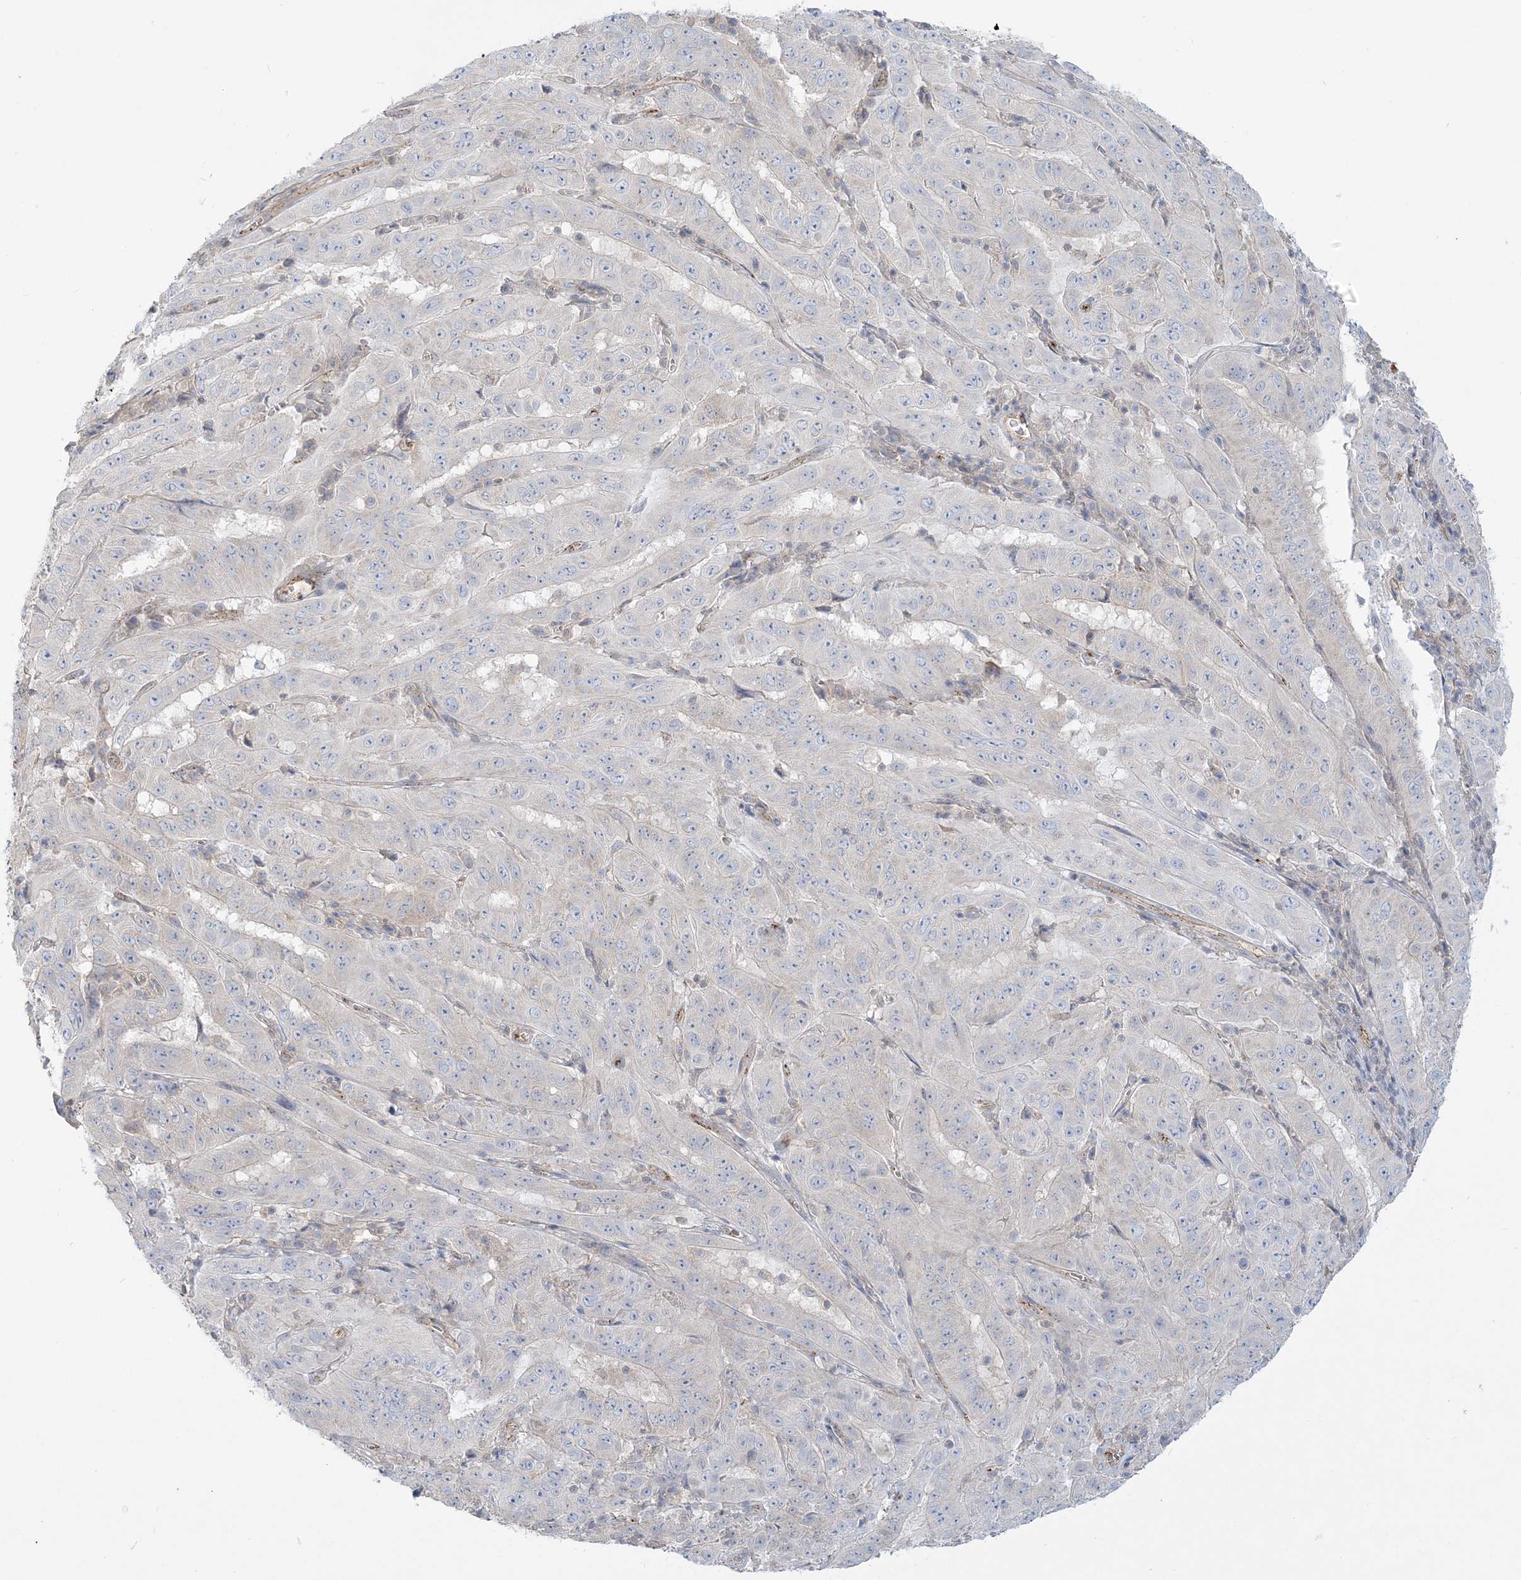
{"staining": {"intensity": "negative", "quantity": "none", "location": "none"}, "tissue": "pancreatic cancer", "cell_type": "Tumor cells", "image_type": "cancer", "snomed": [{"axis": "morphology", "description": "Adenocarcinoma, NOS"}, {"axis": "topography", "description": "Pancreas"}], "caption": "This is a image of immunohistochemistry staining of pancreatic cancer (adenocarcinoma), which shows no expression in tumor cells.", "gene": "INPP1", "patient": {"sex": "male", "age": 63}}